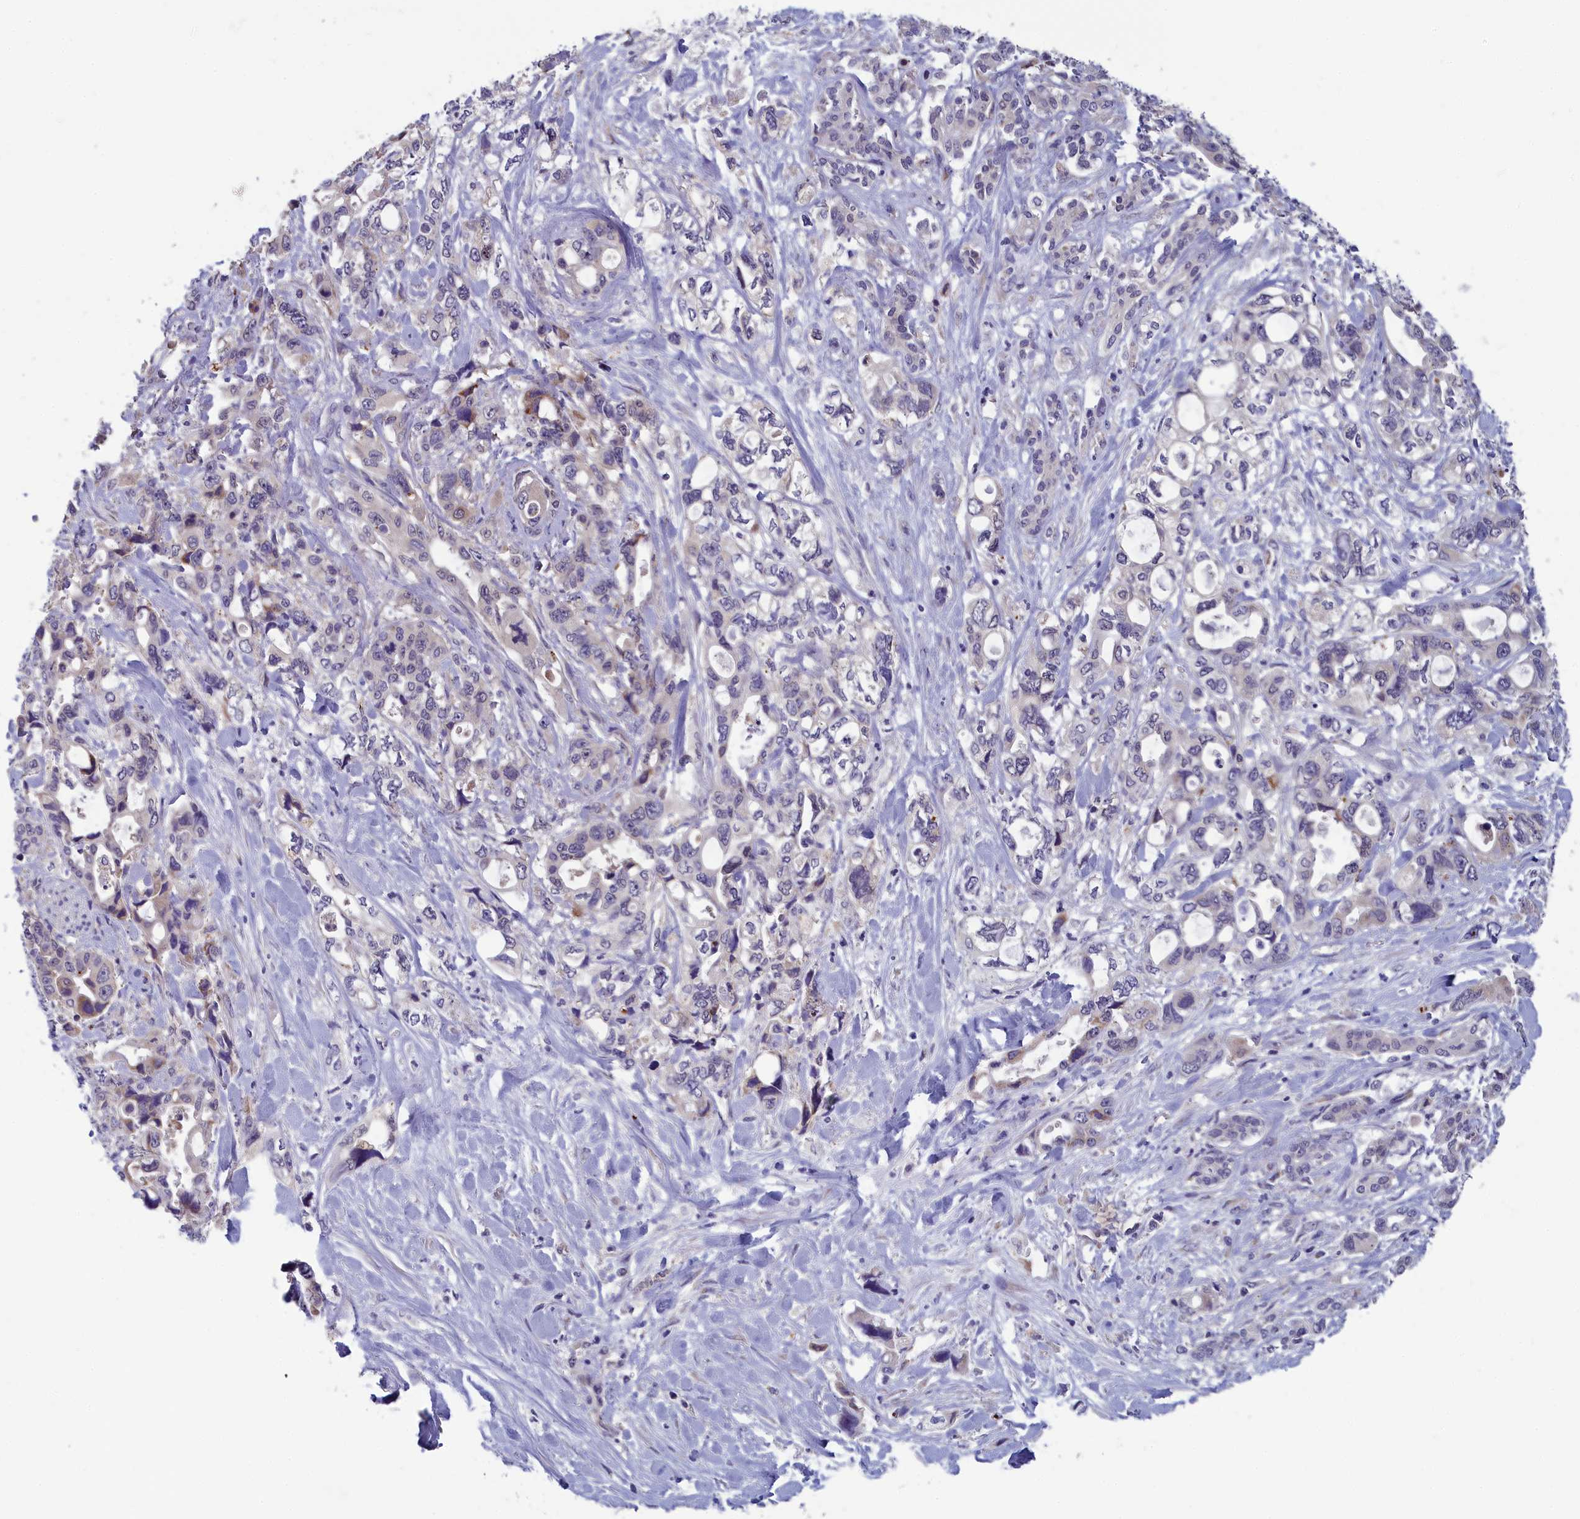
{"staining": {"intensity": "negative", "quantity": "none", "location": "none"}, "tissue": "pancreatic cancer", "cell_type": "Tumor cells", "image_type": "cancer", "snomed": [{"axis": "morphology", "description": "Adenocarcinoma, NOS"}, {"axis": "topography", "description": "Pancreas"}], "caption": "IHC of human pancreatic cancer exhibits no staining in tumor cells.", "gene": "MRI1", "patient": {"sex": "male", "age": 46}}